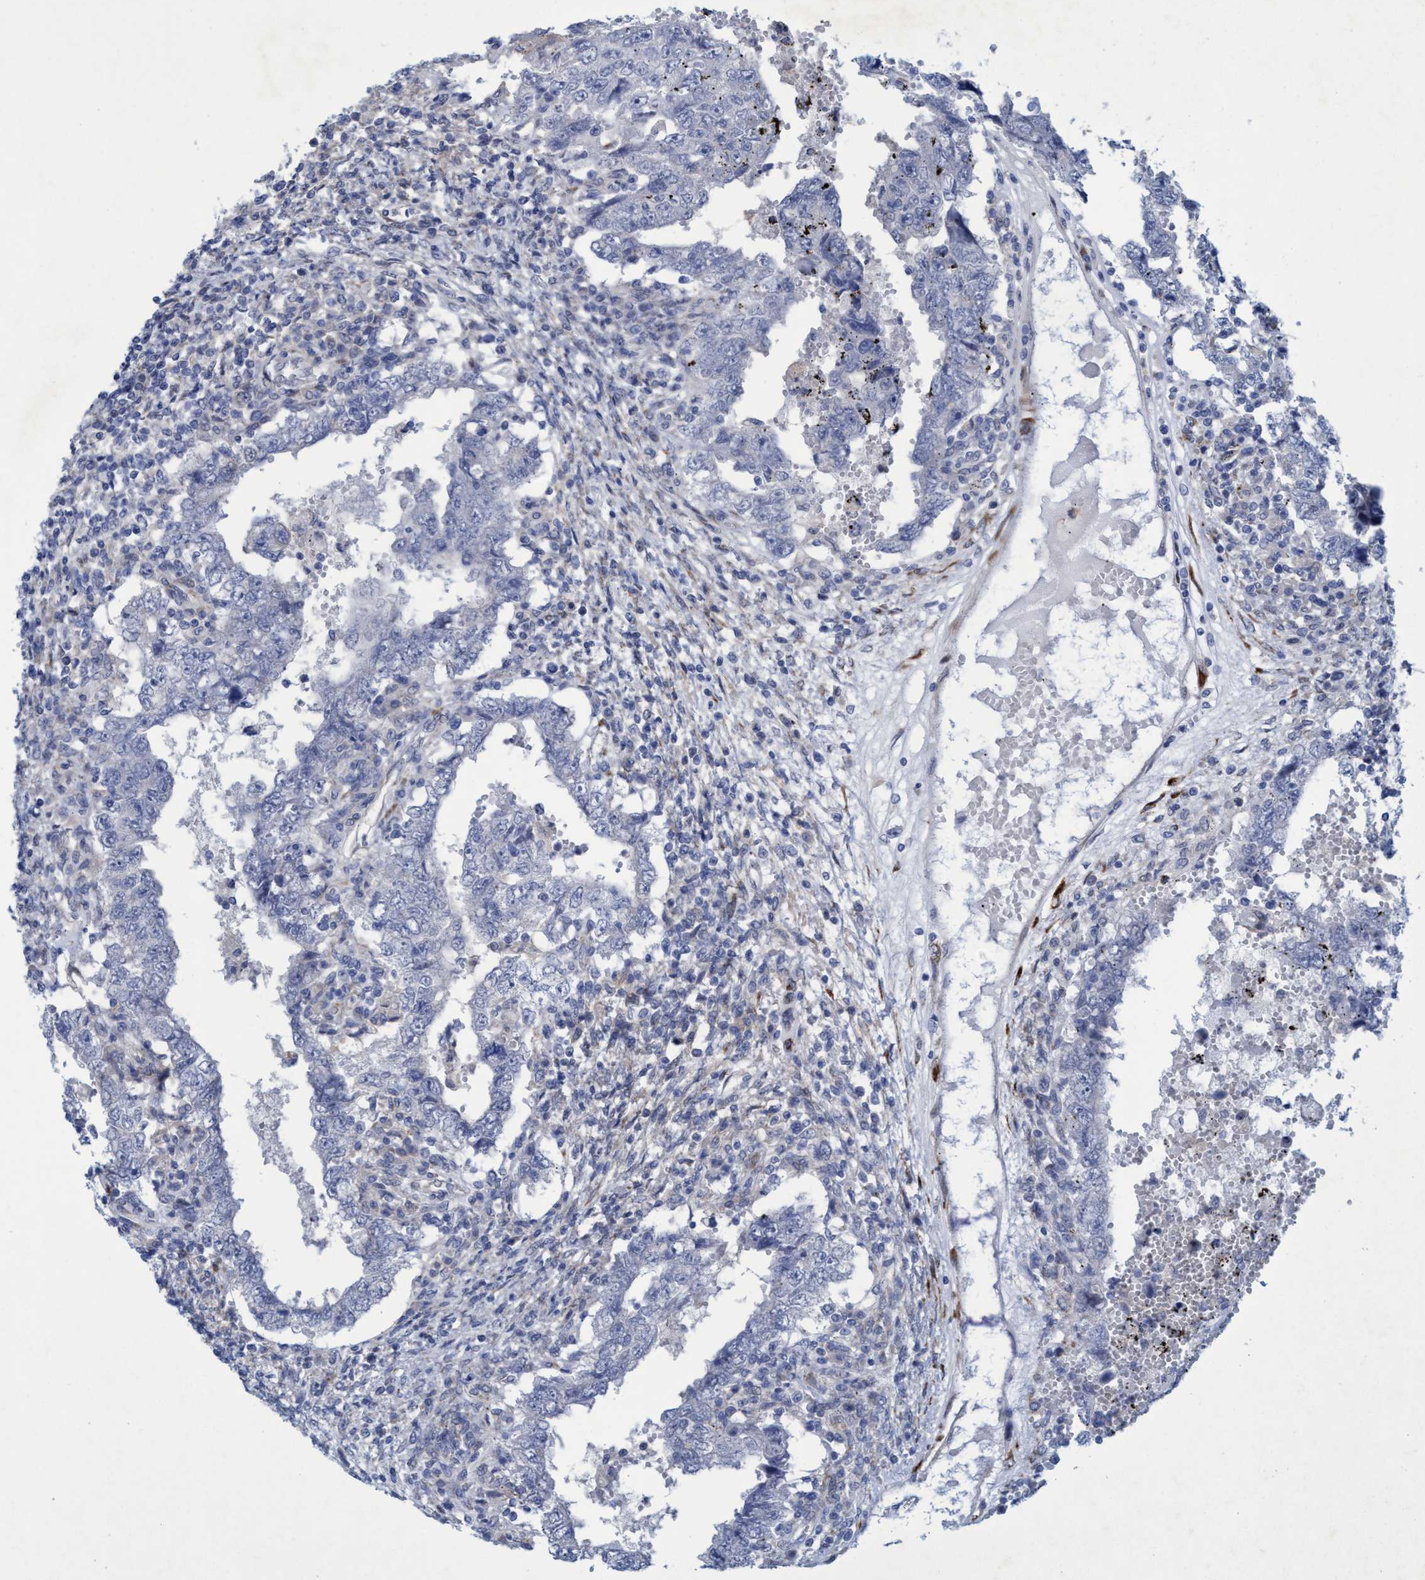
{"staining": {"intensity": "negative", "quantity": "none", "location": "none"}, "tissue": "testis cancer", "cell_type": "Tumor cells", "image_type": "cancer", "snomed": [{"axis": "morphology", "description": "Carcinoma, Embryonal, NOS"}, {"axis": "topography", "description": "Testis"}], "caption": "Human testis cancer (embryonal carcinoma) stained for a protein using immunohistochemistry (IHC) shows no positivity in tumor cells.", "gene": "SLC43A2", "patient": {"sex": "male", "age": 26}}